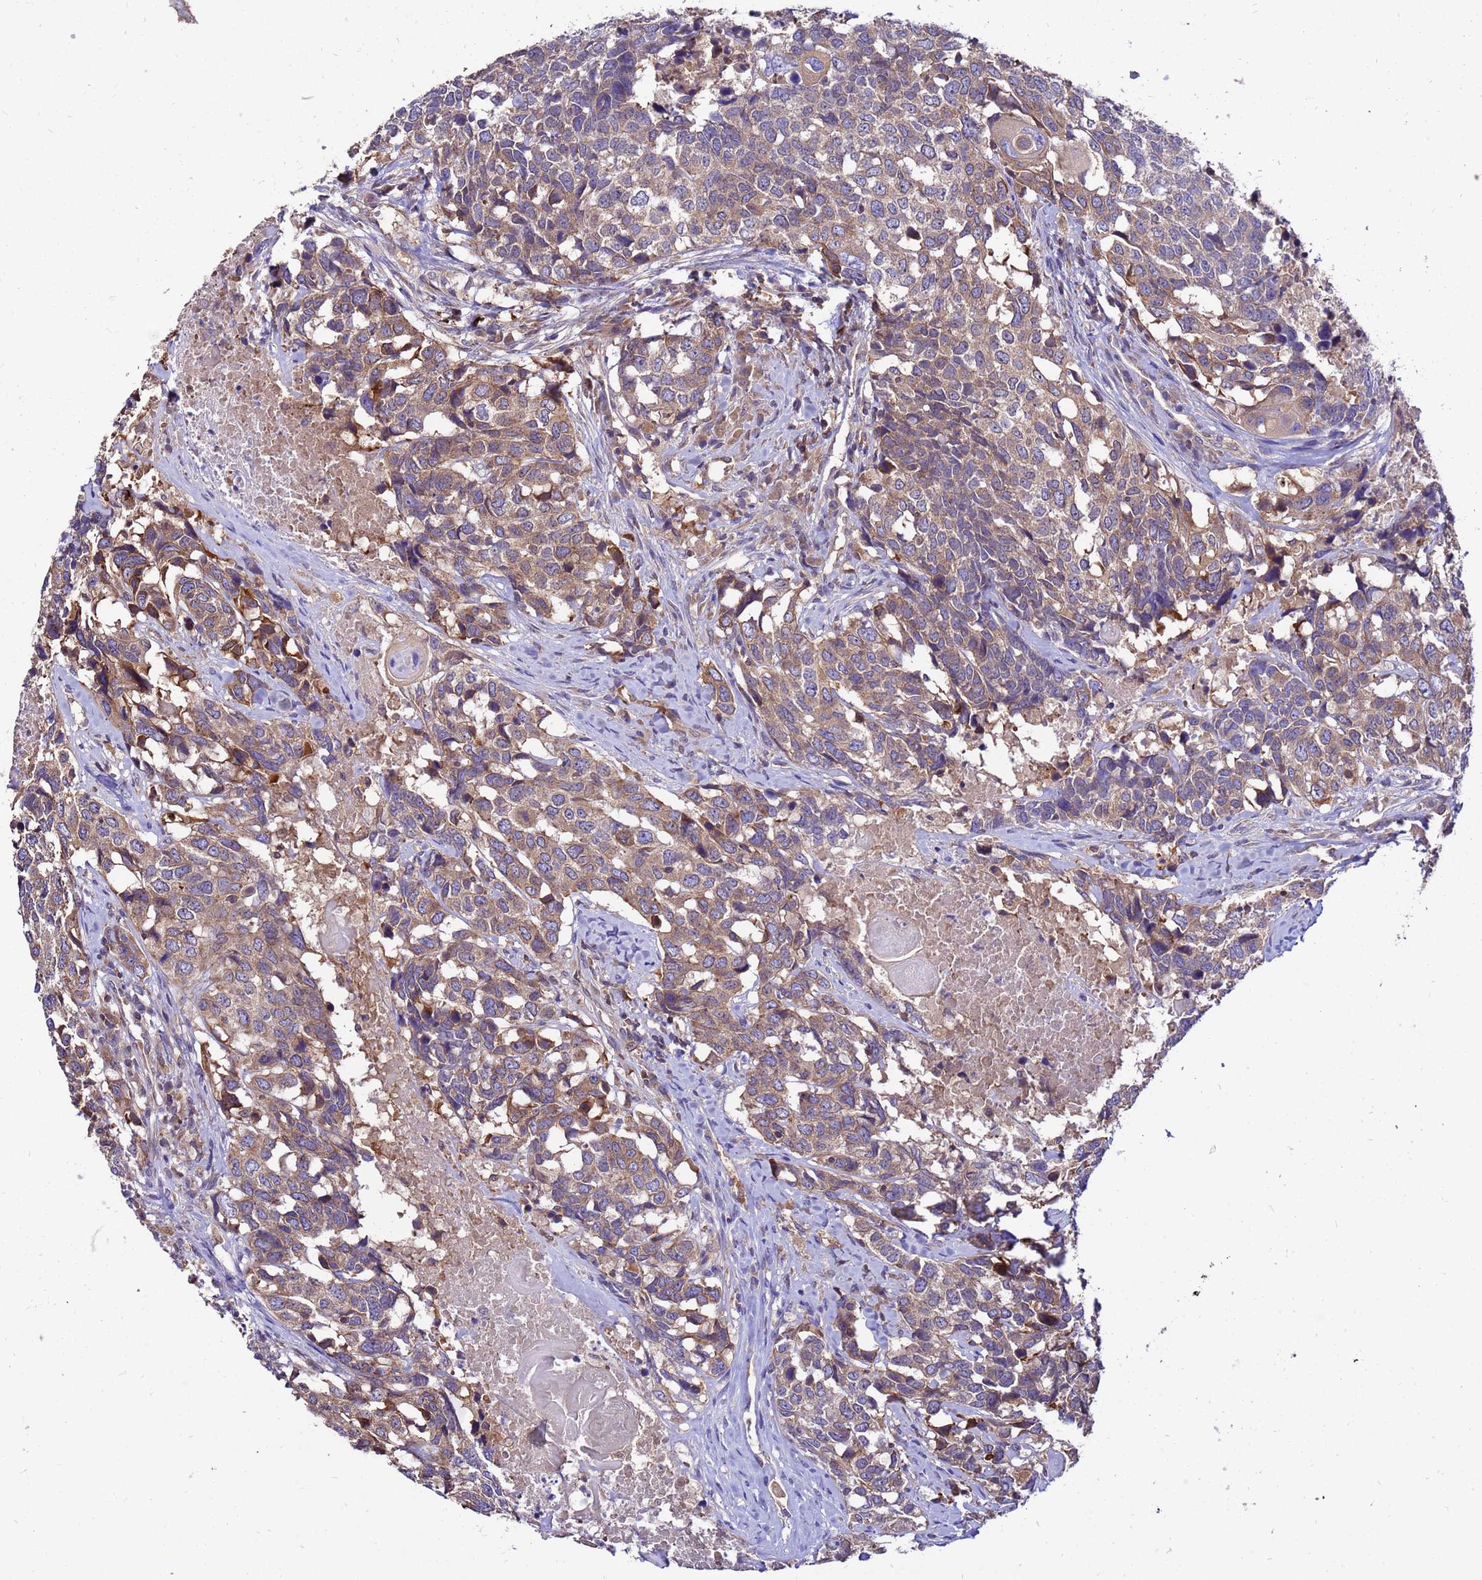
{"staining": {"intensity": "moderate", "quantity": "25%-75%", "location": "cytoplasmic/membranous"}, "tissue": "head and neck cancer", "cell_type": "Tumor cells", "image_type": "cancer", "snomed": [{"axis": "morphology", "description": "Squamous cell carcinoma, NOS"}, {"axis": "topography", "description": "Head-Neck"}], "caption": "A high-resolution micrograph shows IHC staining of head and neck cancer (squamous cell carcinoma), which demonstrates moderate cytoplasmic/membranous expression in about 25%-75% of tumor cells. The staining was performed using DAB, with brown indicating positive protein expression. Nuclei are stained blue with hematoxylin.", "gene": "GET3", "patient": {"sex": "male", "age": 66}}